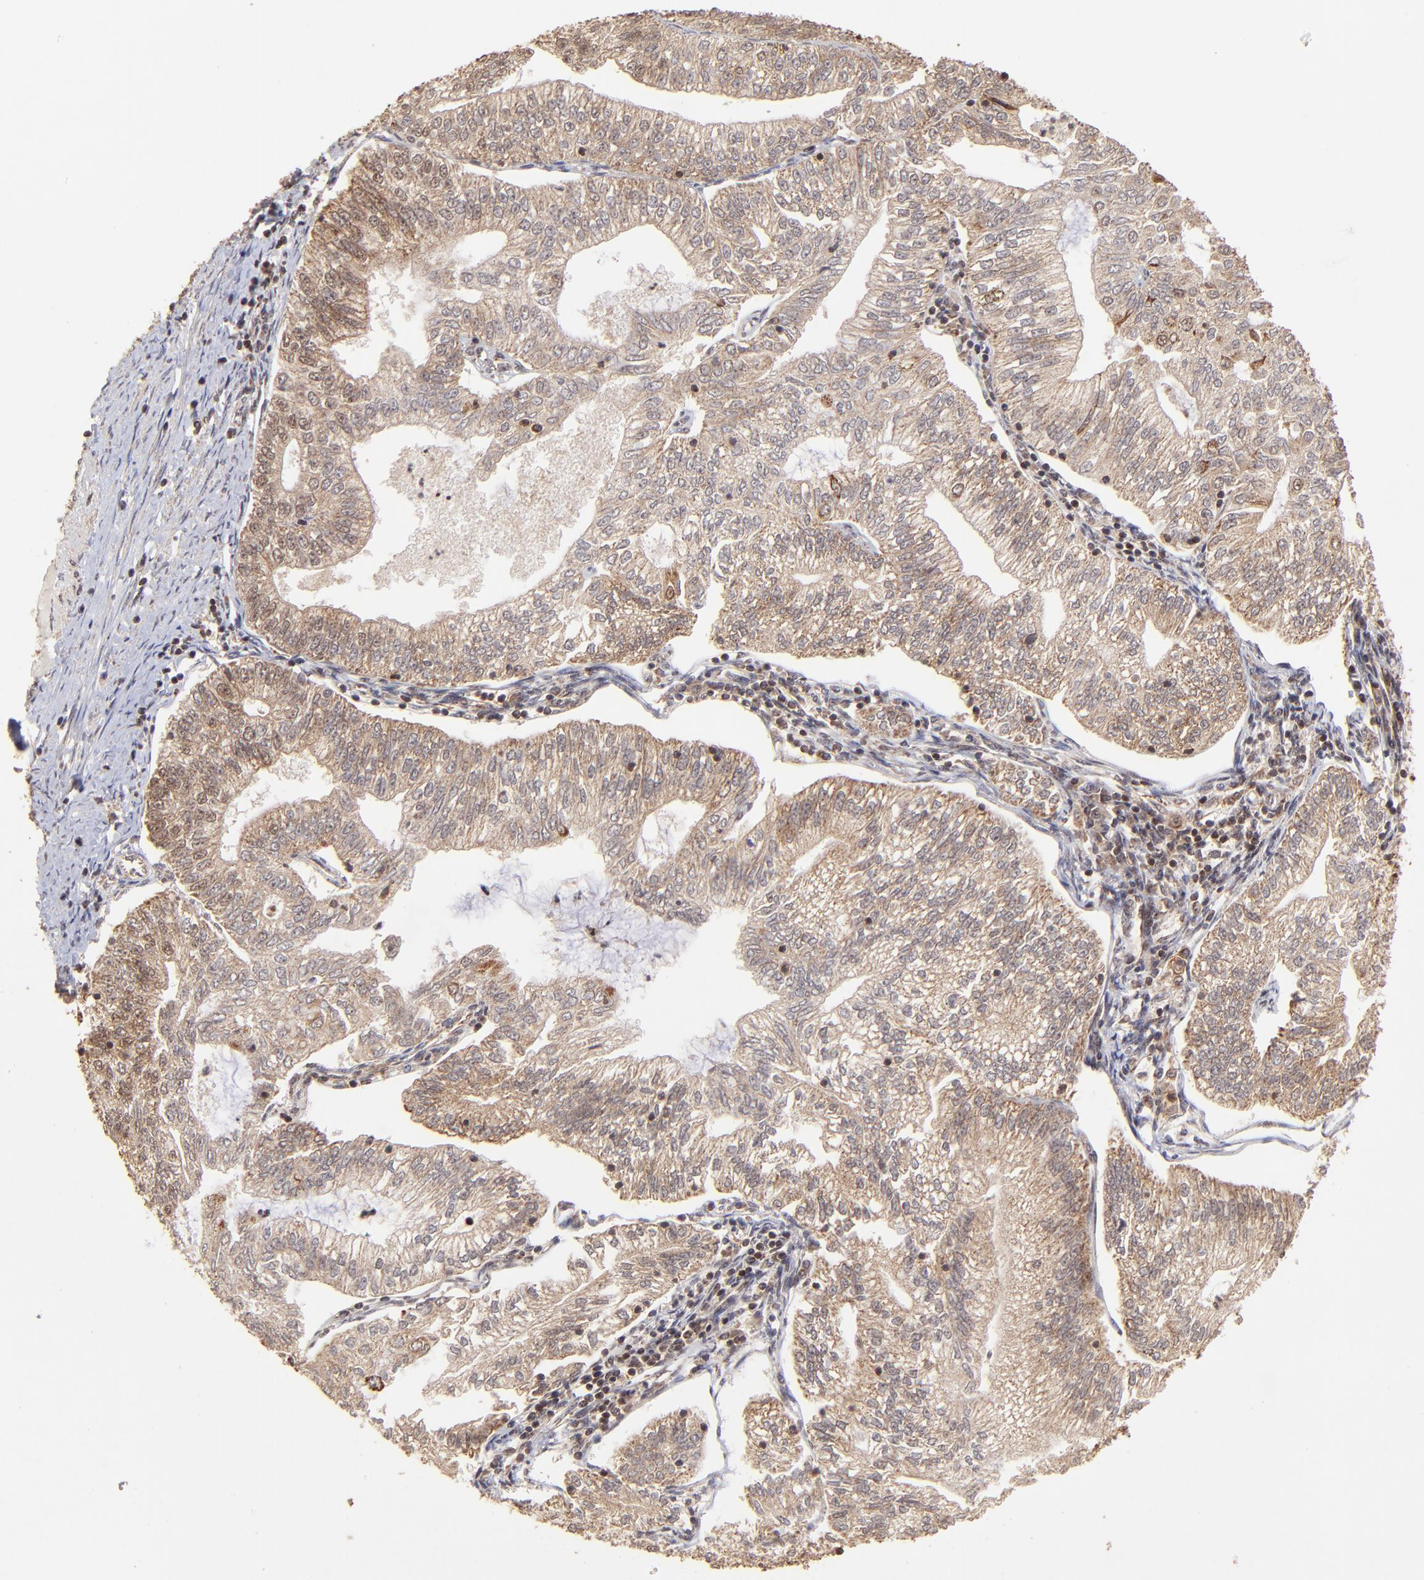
{"staining": {"intensity": "moderate", "quantity": ">75%", "location": "cytoplasmic/membranous"}, "tissue": "endometrial cancer", "cell_type": "Tumor cells", "image_type": "cancer", "snomed": [{"axis": "morphology", "description": "Adenocarcinoma, NOS"}, {"axis": "topography", "description": "Endometrium"}], "caption": "Endometrial cancer tissue shows moderate cytoplasmic/membranous staining in about >75% of tumor cells, visualized by immunohistochemistry. The staining was performed using DAB (3,3'-diaminobenzidine), with brown indicating positive protein expression. Nuclei are stained blue with hematoxylin.", "gene": "MED15", "patient": {"sex": "female", "age": 69}}